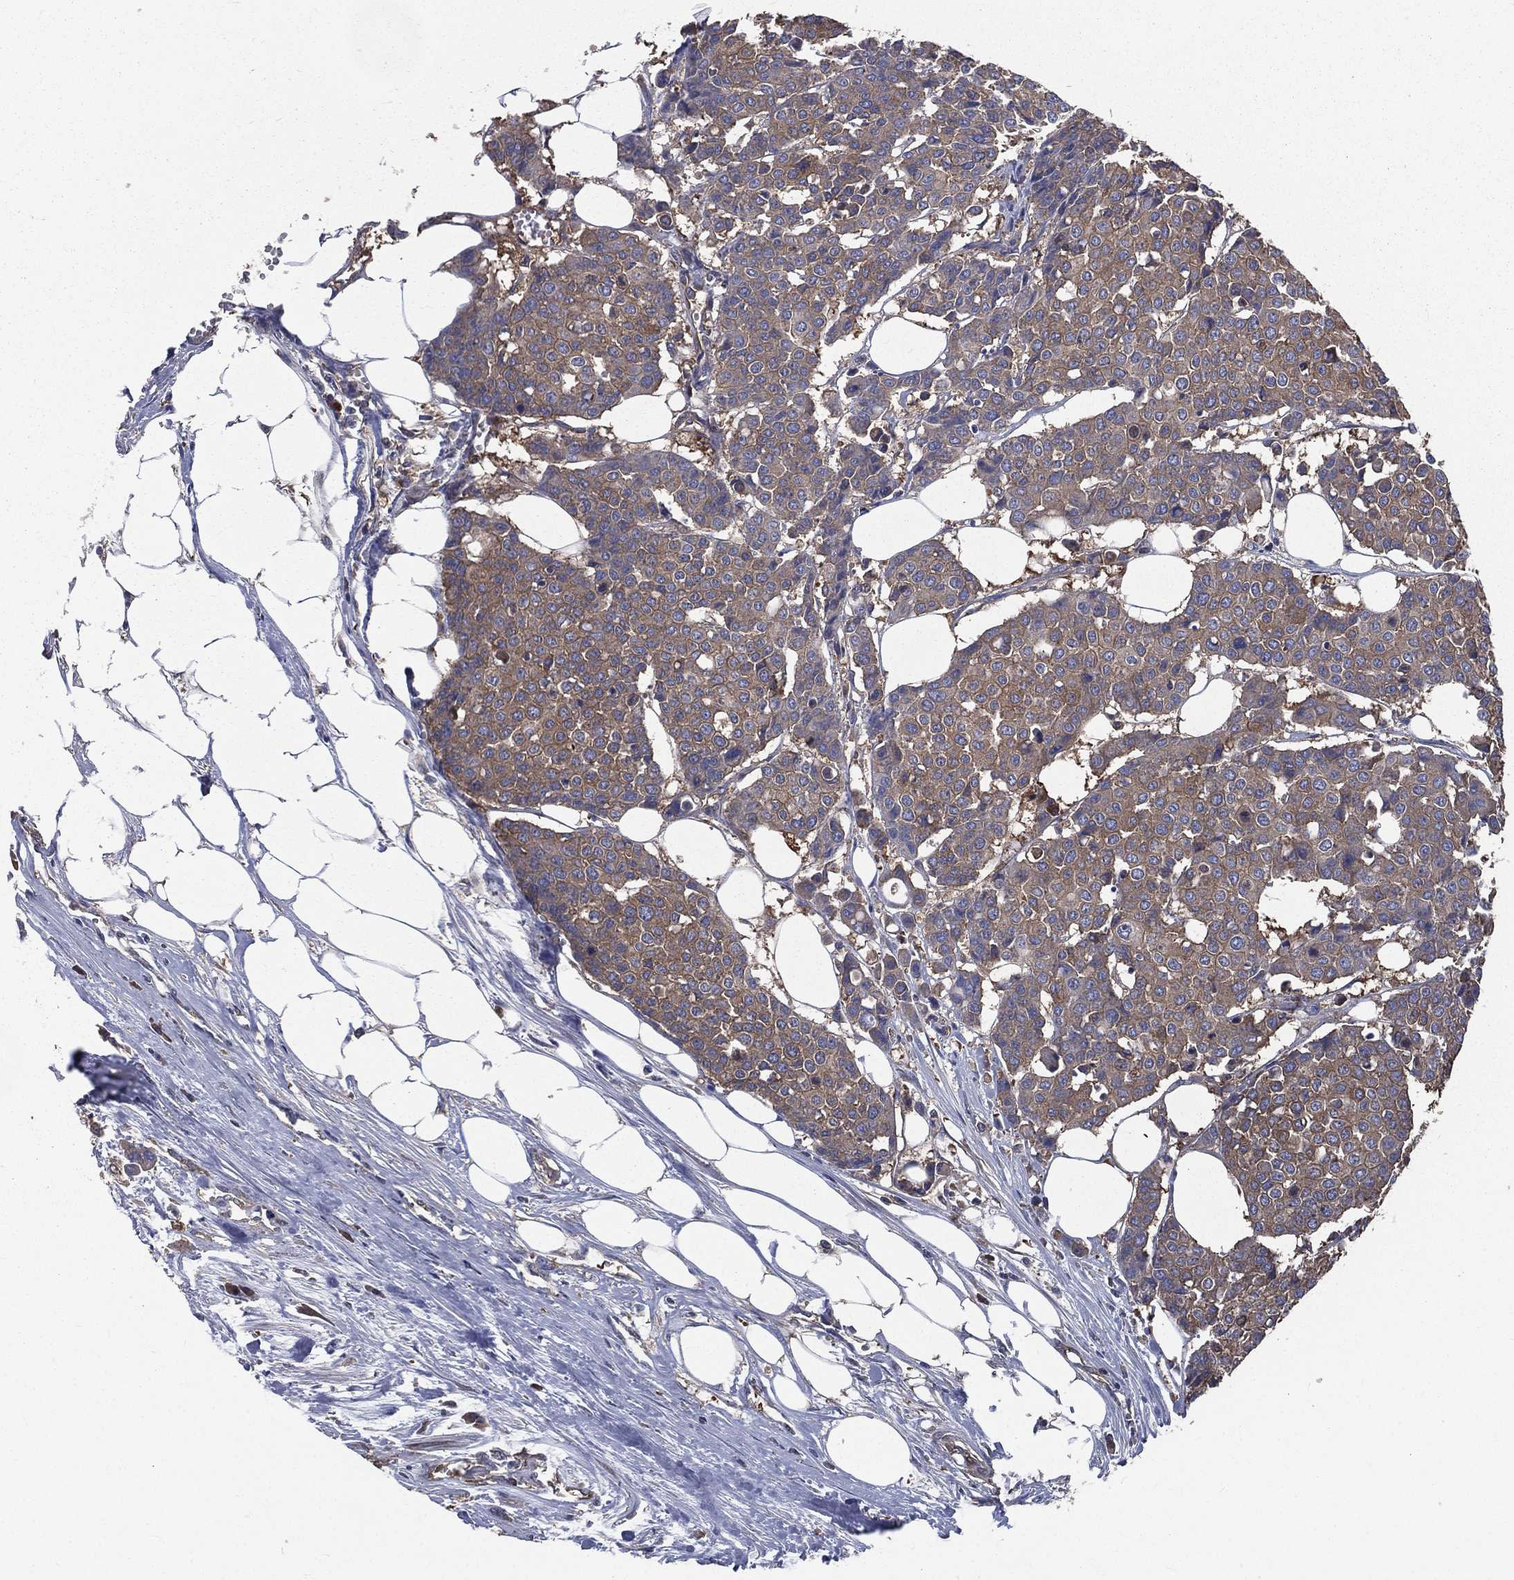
{"staining": {"intensity": "moderate", "quantity": "<25%", "location": "cytoplasmic/membranous"}, "tissue": "carcinoid", "cell_type": "Tumor cells", "image_type": "cancer", "snomed": [{"axis": "morphology", "description": "Carcinoid, malignant, NOS"}, {"axis": "topography", "description": "Colon"}], "caption": "A micrograph of carcinoid (malignant) stained for a protein reveals moderate cytoplasmic/membranous brown staining in tumor cells.", "gene": "SARS1", "patient": {"sex": "male", "age": 81}}